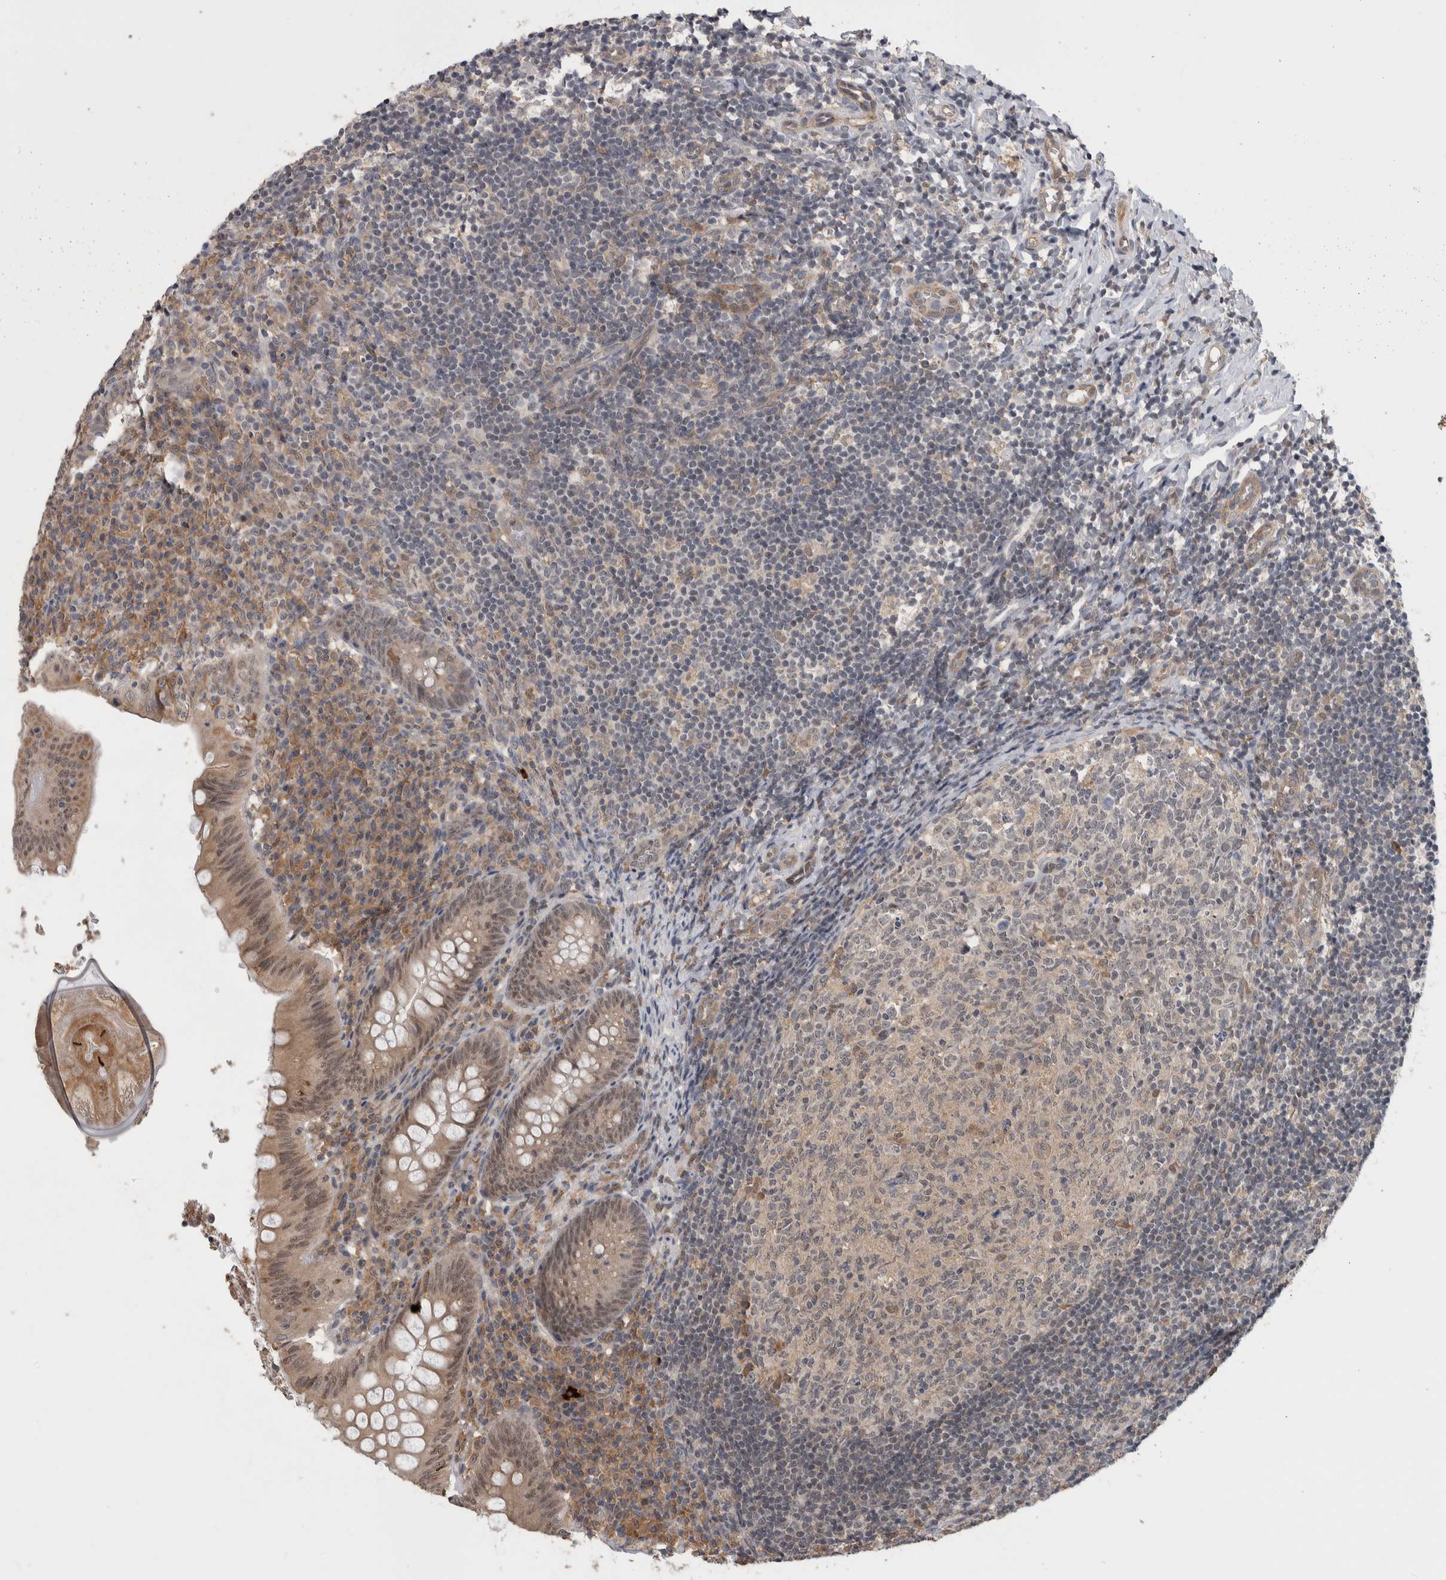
{"staining": {"intensity": "moderate", "quantity": ">75%", "location": "nuclear"}, "tissue": "appendix", "cell_type": "Glandular cells", "image_type": "normal", "snomed": [{"axis": "morphology", "description": "Normal tissue, NOS"}, {"axis": "topography", "description": "Appendix"}], "caption": "IHC (DAB) staining of unremarkable appendix displays moderate nuclear protein positivity in approximately >75% of glandular cells.", "gene": "PRDM4", "patient": {"sex": "male", "age": 8}}